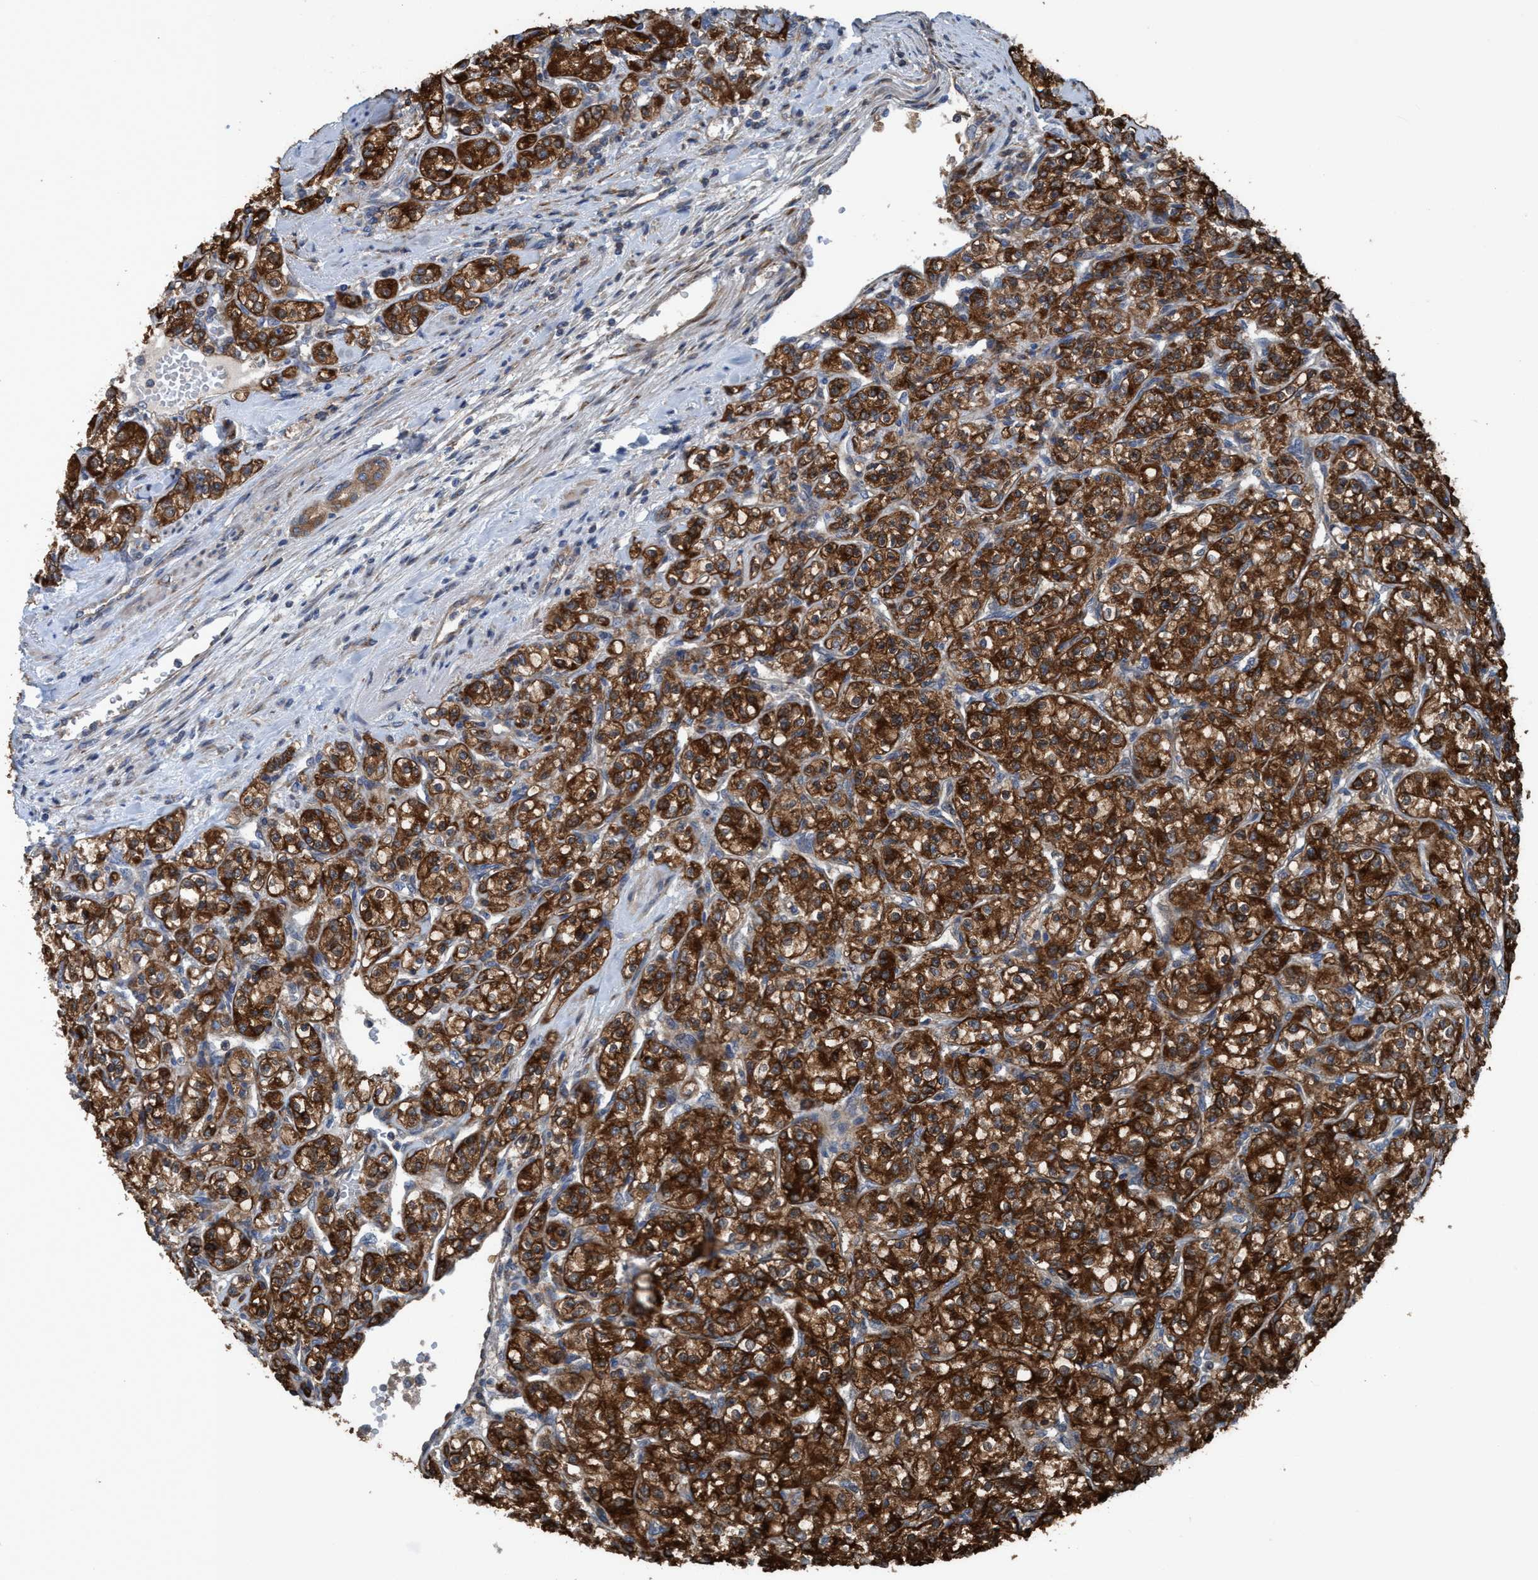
{"staining": {"intensity": "strong", "quantity": ">75%", "location": "cytoplasmic/membranous"}, "tissue": "renal cancer", "cell_type": "Tumor cells", "image_type": "cancer", "snomed": [{"axis": "morphology", "description": "Adenocarcinoma, NOS"}, {"axis": "topography", "description": "Kidney"}], "caption": "There is high levels of strong cytoplasmic/membranous staining in tumor cells of adenocarcinoma (renal), as demonstrated by immunohistochemical staining (brown color).", "gene": "NMT1", "patient": {"sex": "male", "age": 77}}